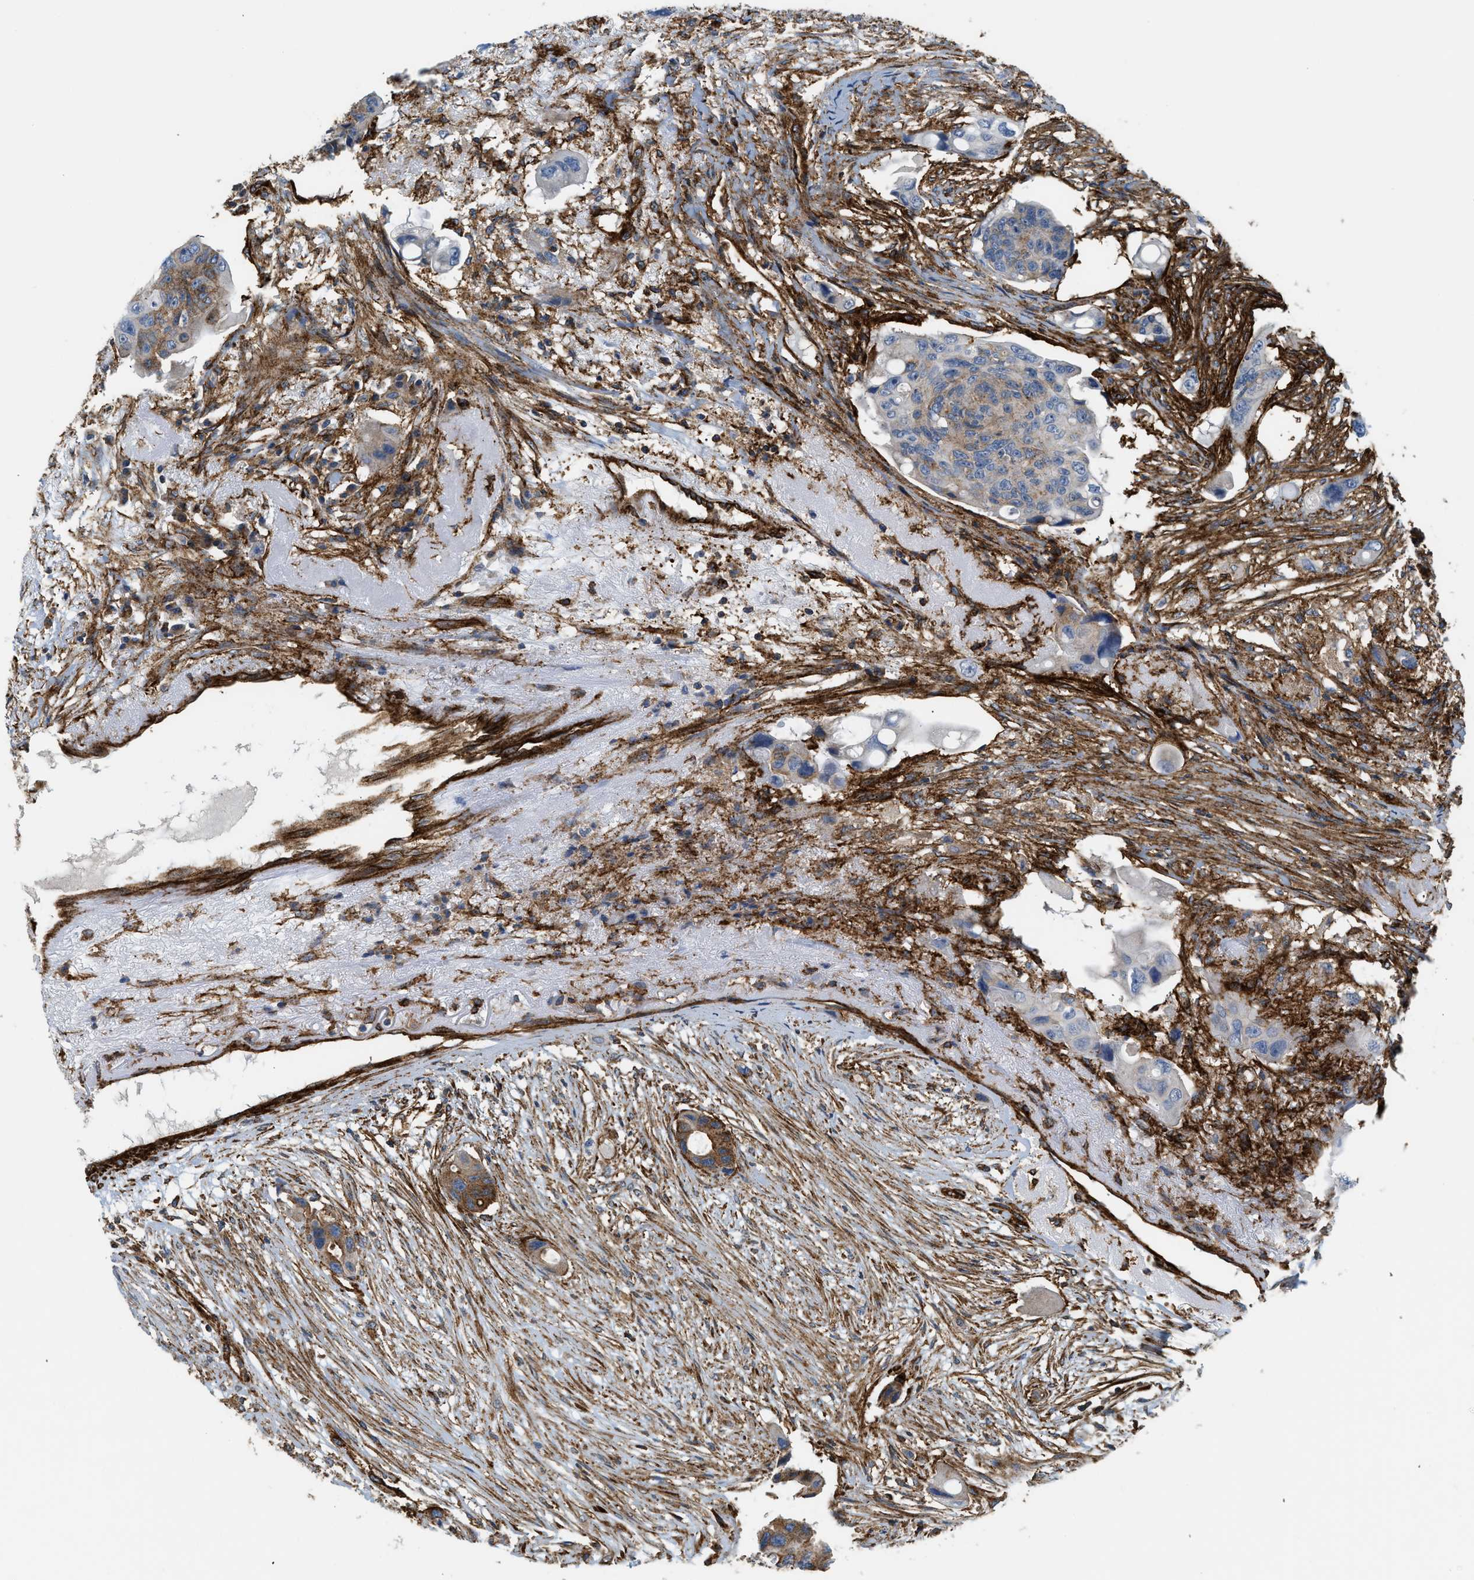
{"staining": {"intensity": "moderate", "quantity": "<25%", "location": "cytoplasmic/membranous"}, "tissue": "colorectal cancer", "cell_type": "Tumor cells", "image_type": "cancer", "snomed": [{"axis": "morphology", "description": "Adenocarcinoma, NOS"}, {"axis": "topography", "description": "Colon"}], "caption": "A low amount of moderate cytoplasmic/membranous expression is seen in approximately <25% of tumor cells in colorectal cancer (adenocarcinoma) tissue. (DAB IHC with brightfield microscopy, high magnification).", "gene": "HIP1", "patient": {"sex": "female", "age": 57}}